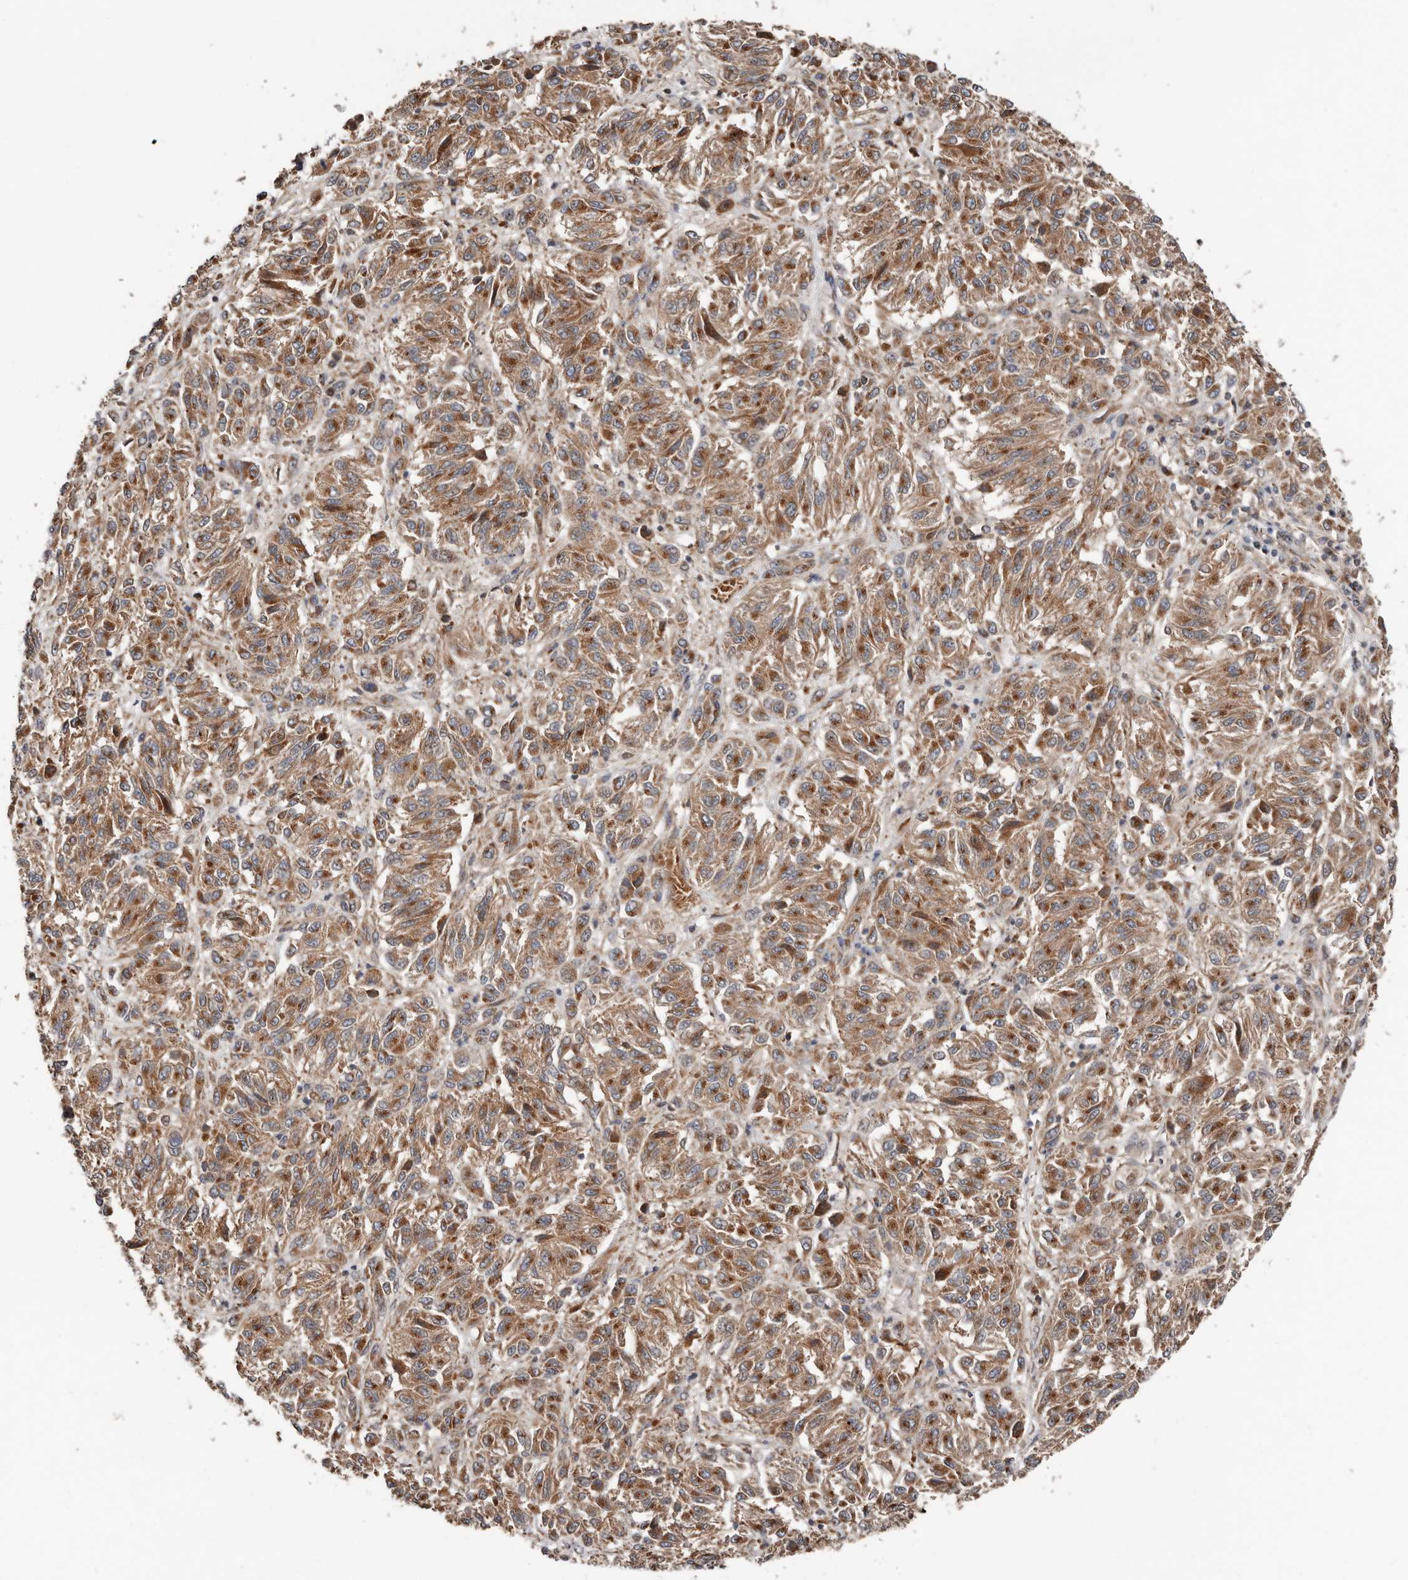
{"staining": {"intensity": "moderate", "quantity": ">75%", "location": "cytoplasmic/membranous"}, "tissue": "melanoma", "cell_type": "Tumor cells", "image_type": "cancer", "snomed": [{"axis": "morphology", "description": "Malignant melanoma, Metastatic site"}, {"axis": "topography", "description": "Lung"}], "caption": "Melanoma was stained to show a protein in brown. There is medium levels of moderate cytoplasmic/membranous positivity in approximately >75% of tumor cells. Immunohistochemistry (ihc) stains the protein in brown and the nuclei are stained blue.", "gene": "COG1", "patient": {"sex": "male", "age": 64}}